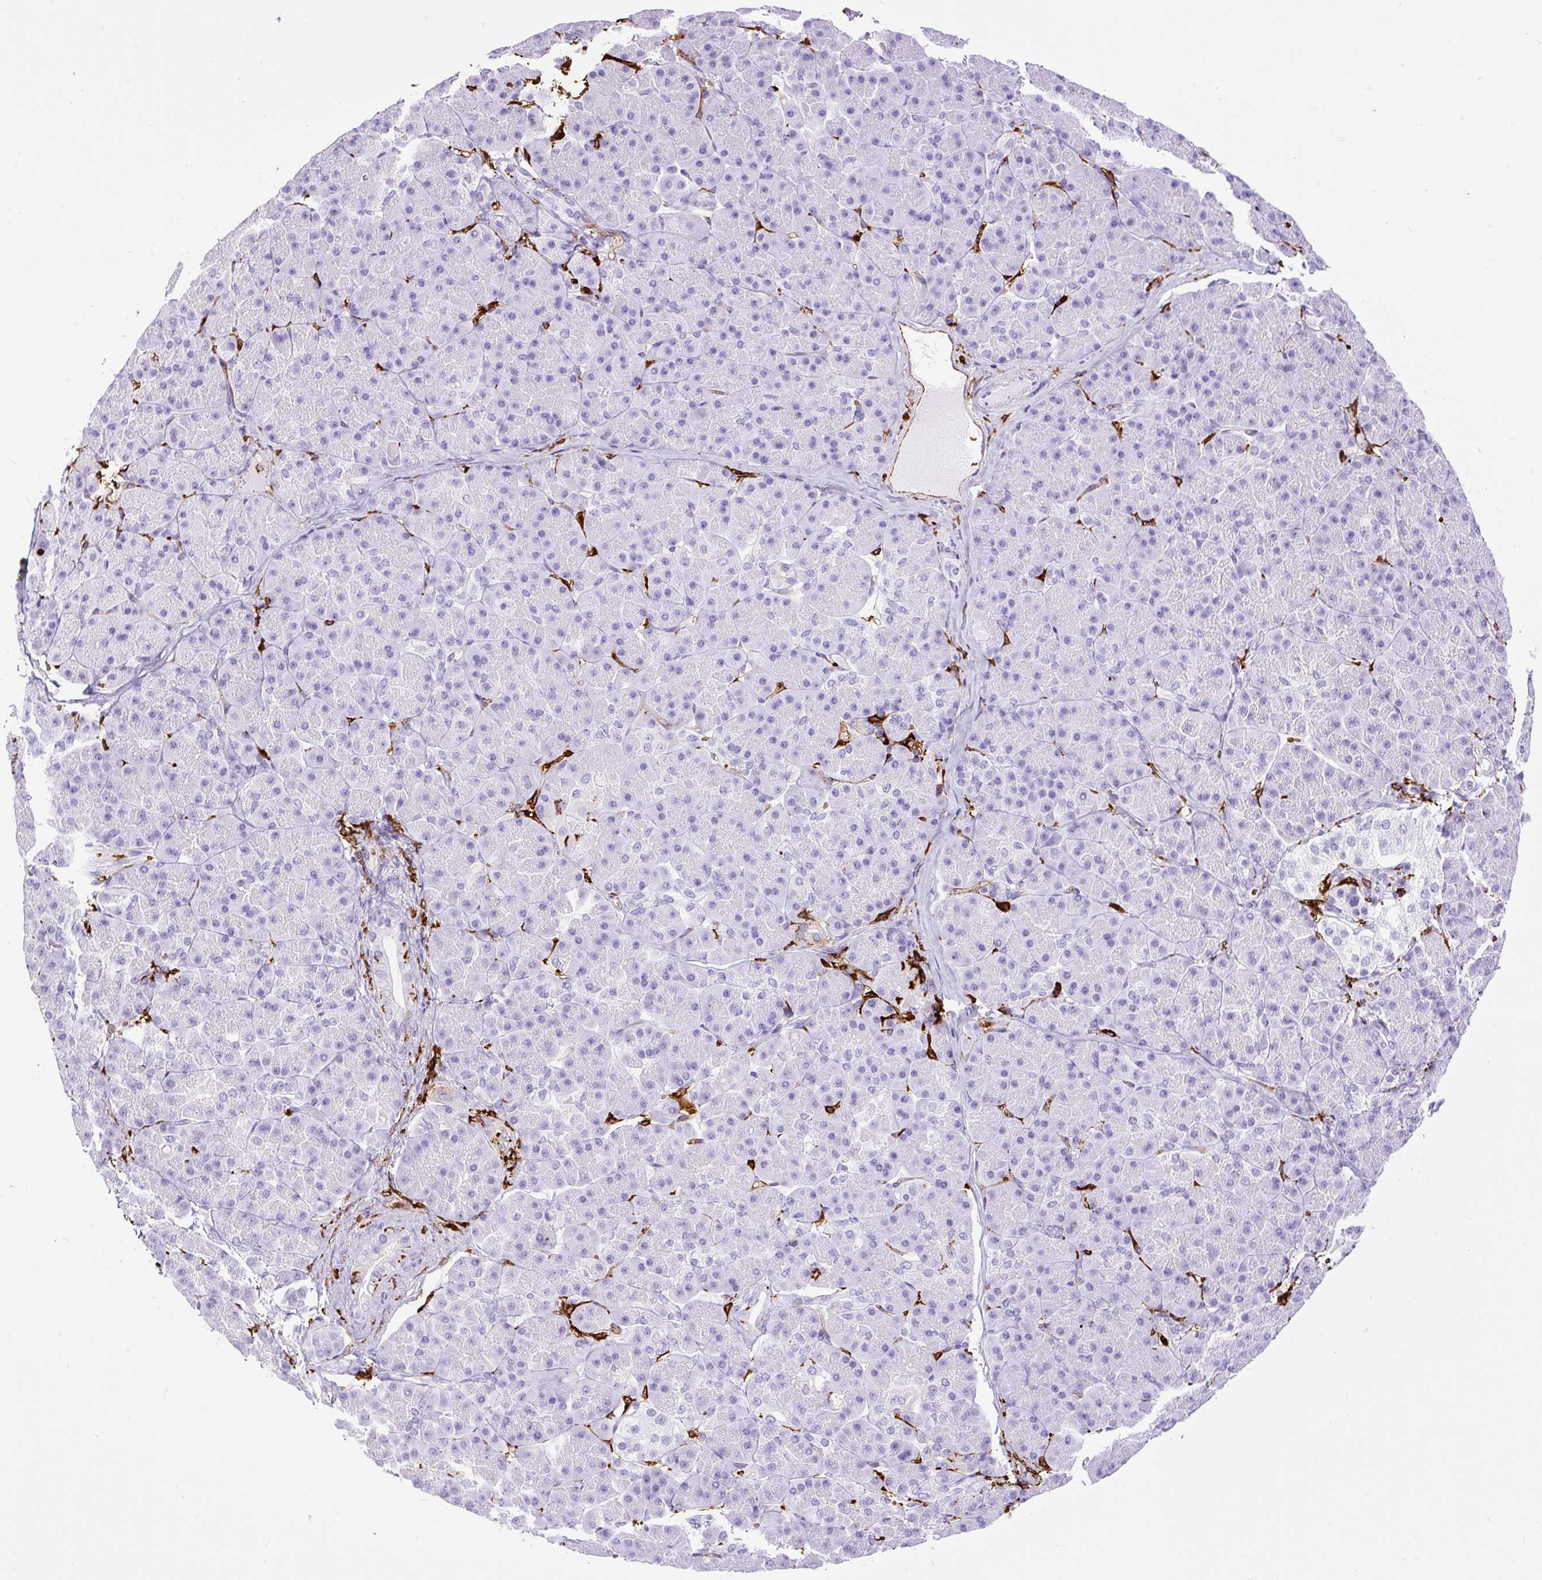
{"staining": {"intensity": "negative", "quantity": "none", "location": "none"}, "tissue": "pancreatic cancer", "cell_type": "Tumor cells", "image_type": "cancer", "snomed": [{"axis": "morphology", "description": "Normal tissue, NOS"}, {"axis": "morphology", "description": "Adenocarcinoma, NOS"}, {"axis": "topography", "description": "Pancreas"}], "caption": "Immunohistochemistry (IHC) photomicrograph of neoplastic tissue: pancreatic adenocarcinoma stained with DAB reveals no significant protein staining in tumor cells.", "gene": "HLA-DRA", "patient": {"sex": "female", "age": 68}}